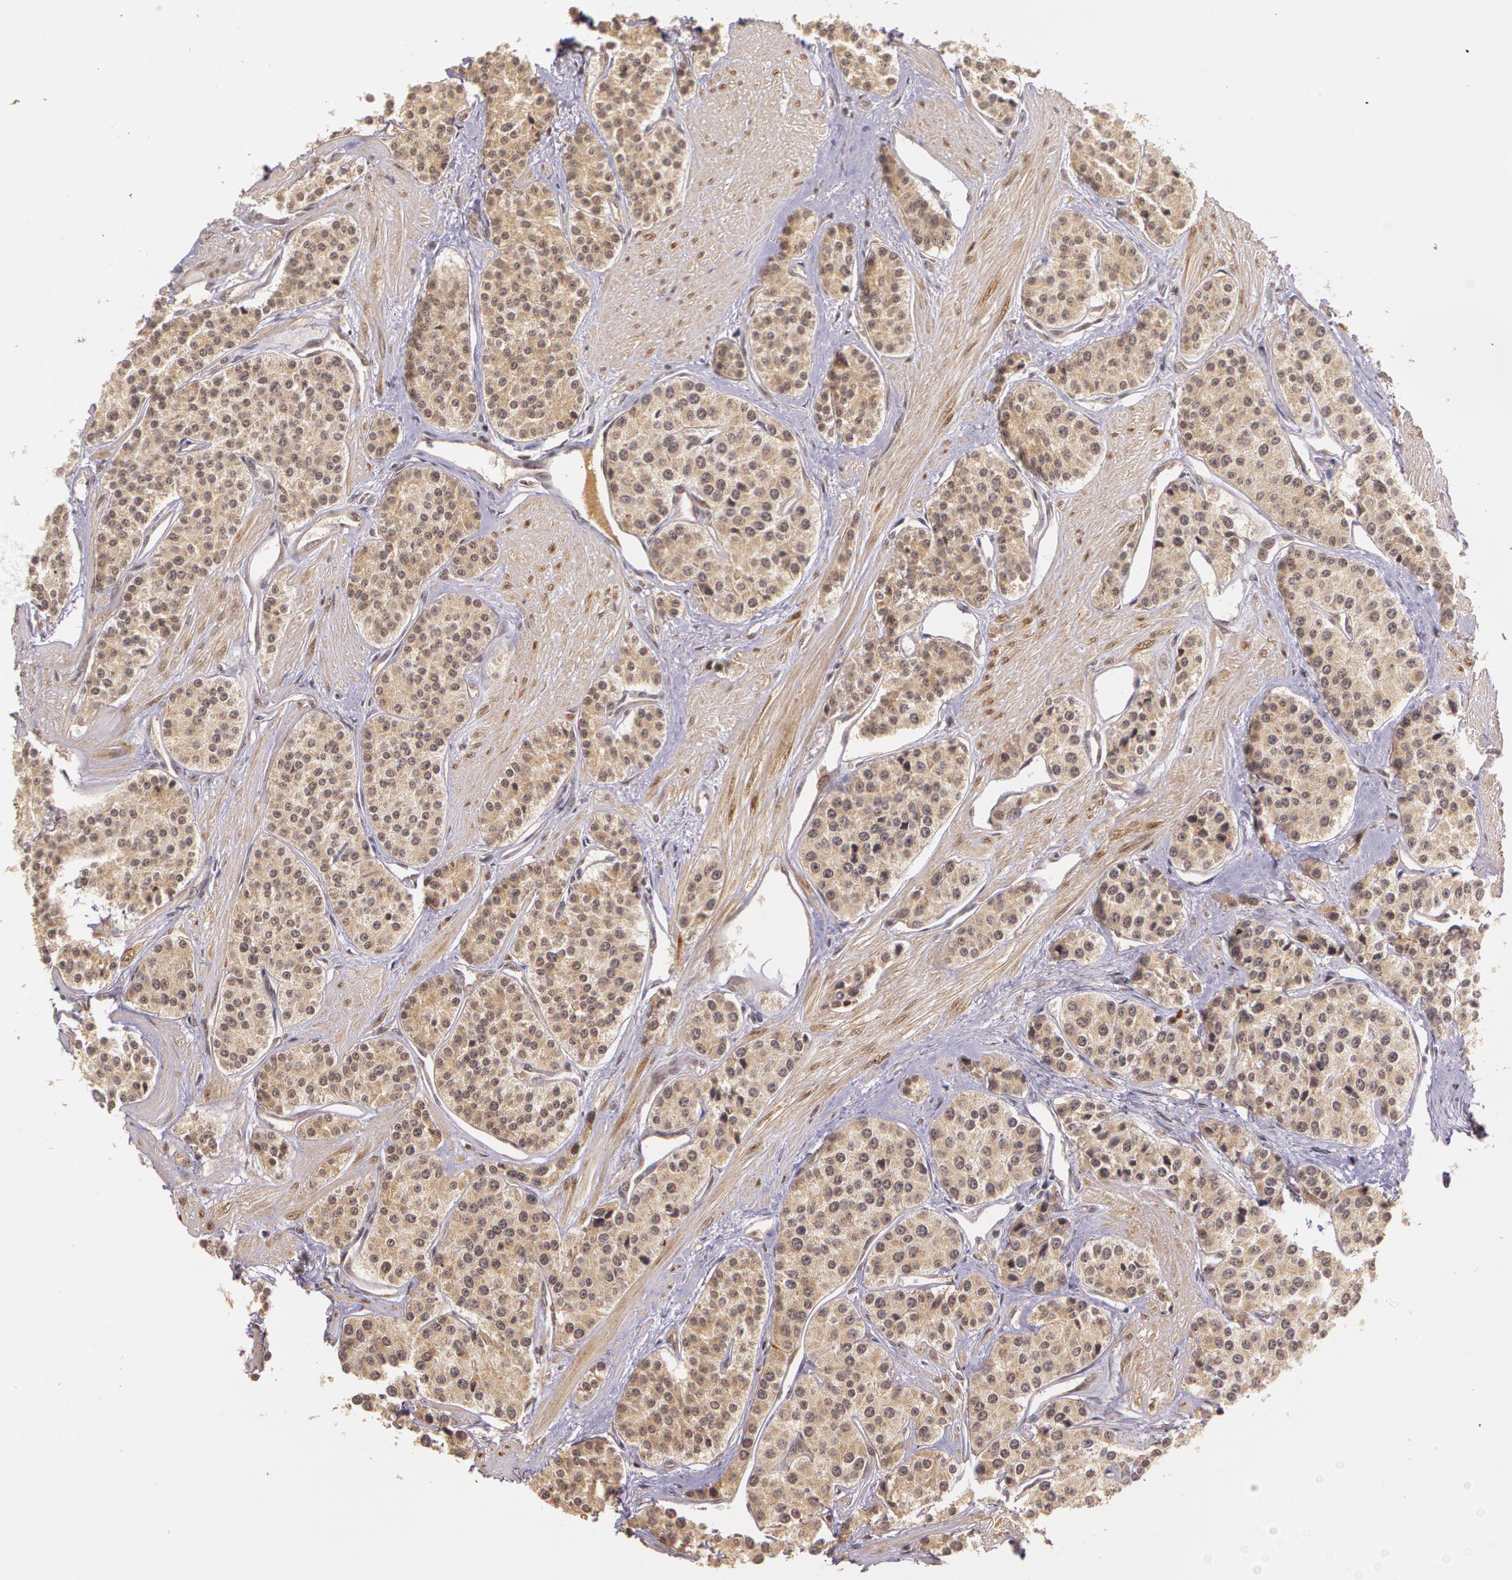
{"staining": {"intensity": "moderate", "quantity": ">75%", "location": "cytoplasmic/membranous"}, "tissue": "carcinoid", "cell_type": "Tumor cells", "image_type": "cancer", "snomed": [{"axis": "morphology", "description": "Carcinoid, malignant, NOS"}, {"axis": "topography", "description": "Stomach"}], "caption": "A micrograph showing moderate cytoplasmic/membranous expression in about >75% of tumor cells in malignant carcinoid, as visualized by brown immunohistochemical staining.", "gene": "ASCC2", "patient": {"sex": "female", "age": 76}}